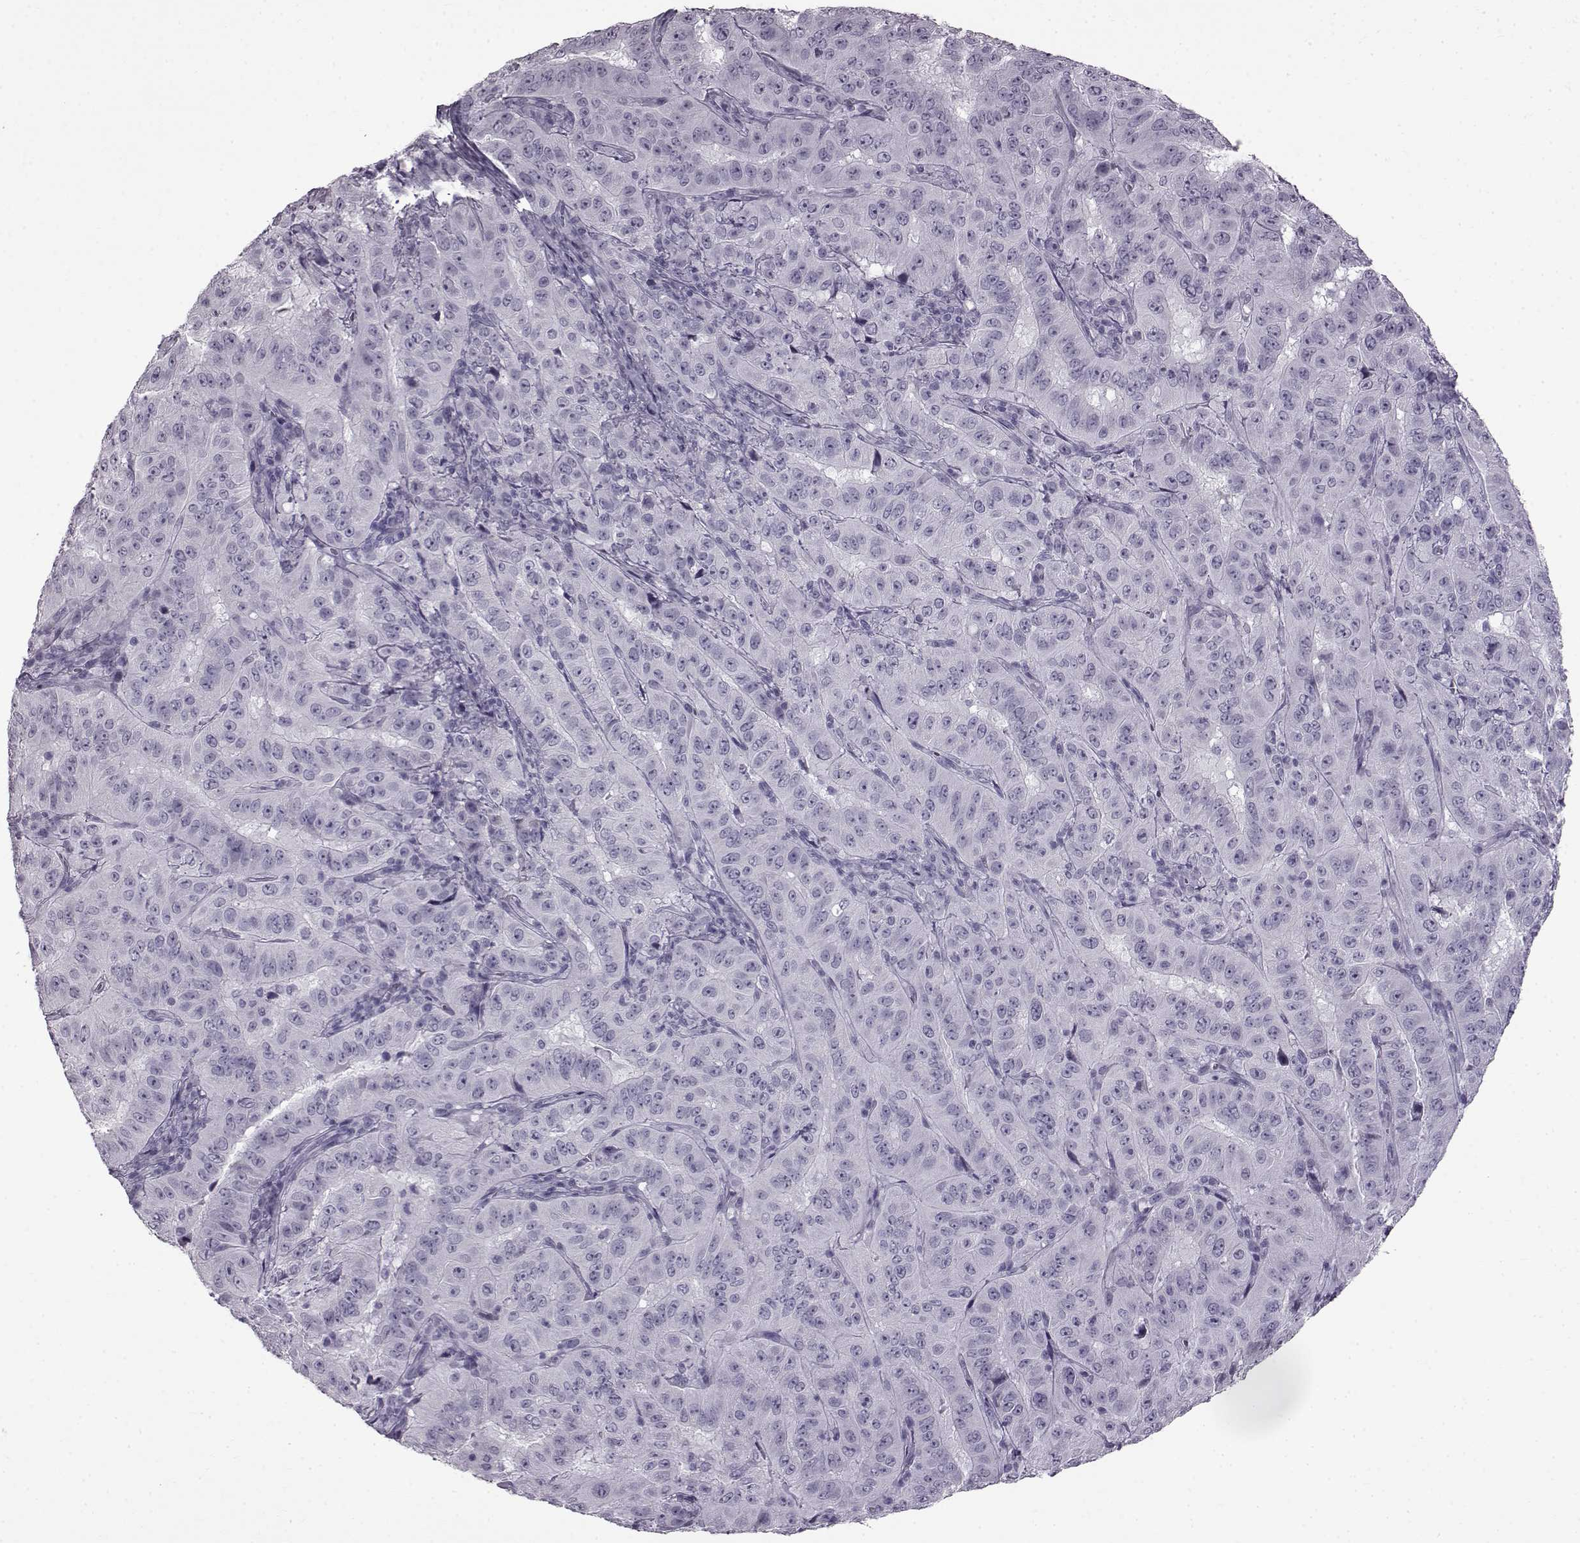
{"staining": {"intensity": "negative", "quantity": "none", "location": "none"}, "tissue": "pancreatic cancer", "cell_type": "Tumor cells", "image_type": "cancer", "snomed": [{"axis": "morphology", "description": "Adenocarcinoma, NOS"}, {"axis": "topography", "description": "Pancreas"}], "caption": "Photomicrograph shows no protein expression in tumor cells of pancreatic cancer (adenocarcinoma) tissue. Brightfield microscopy of immunohistochemistry stained with DAB (brown) and hematoxylin (blue), captured at high magnification.", "gene": "SLC28A2", "patient": {"sex": "male", "age": 63}}